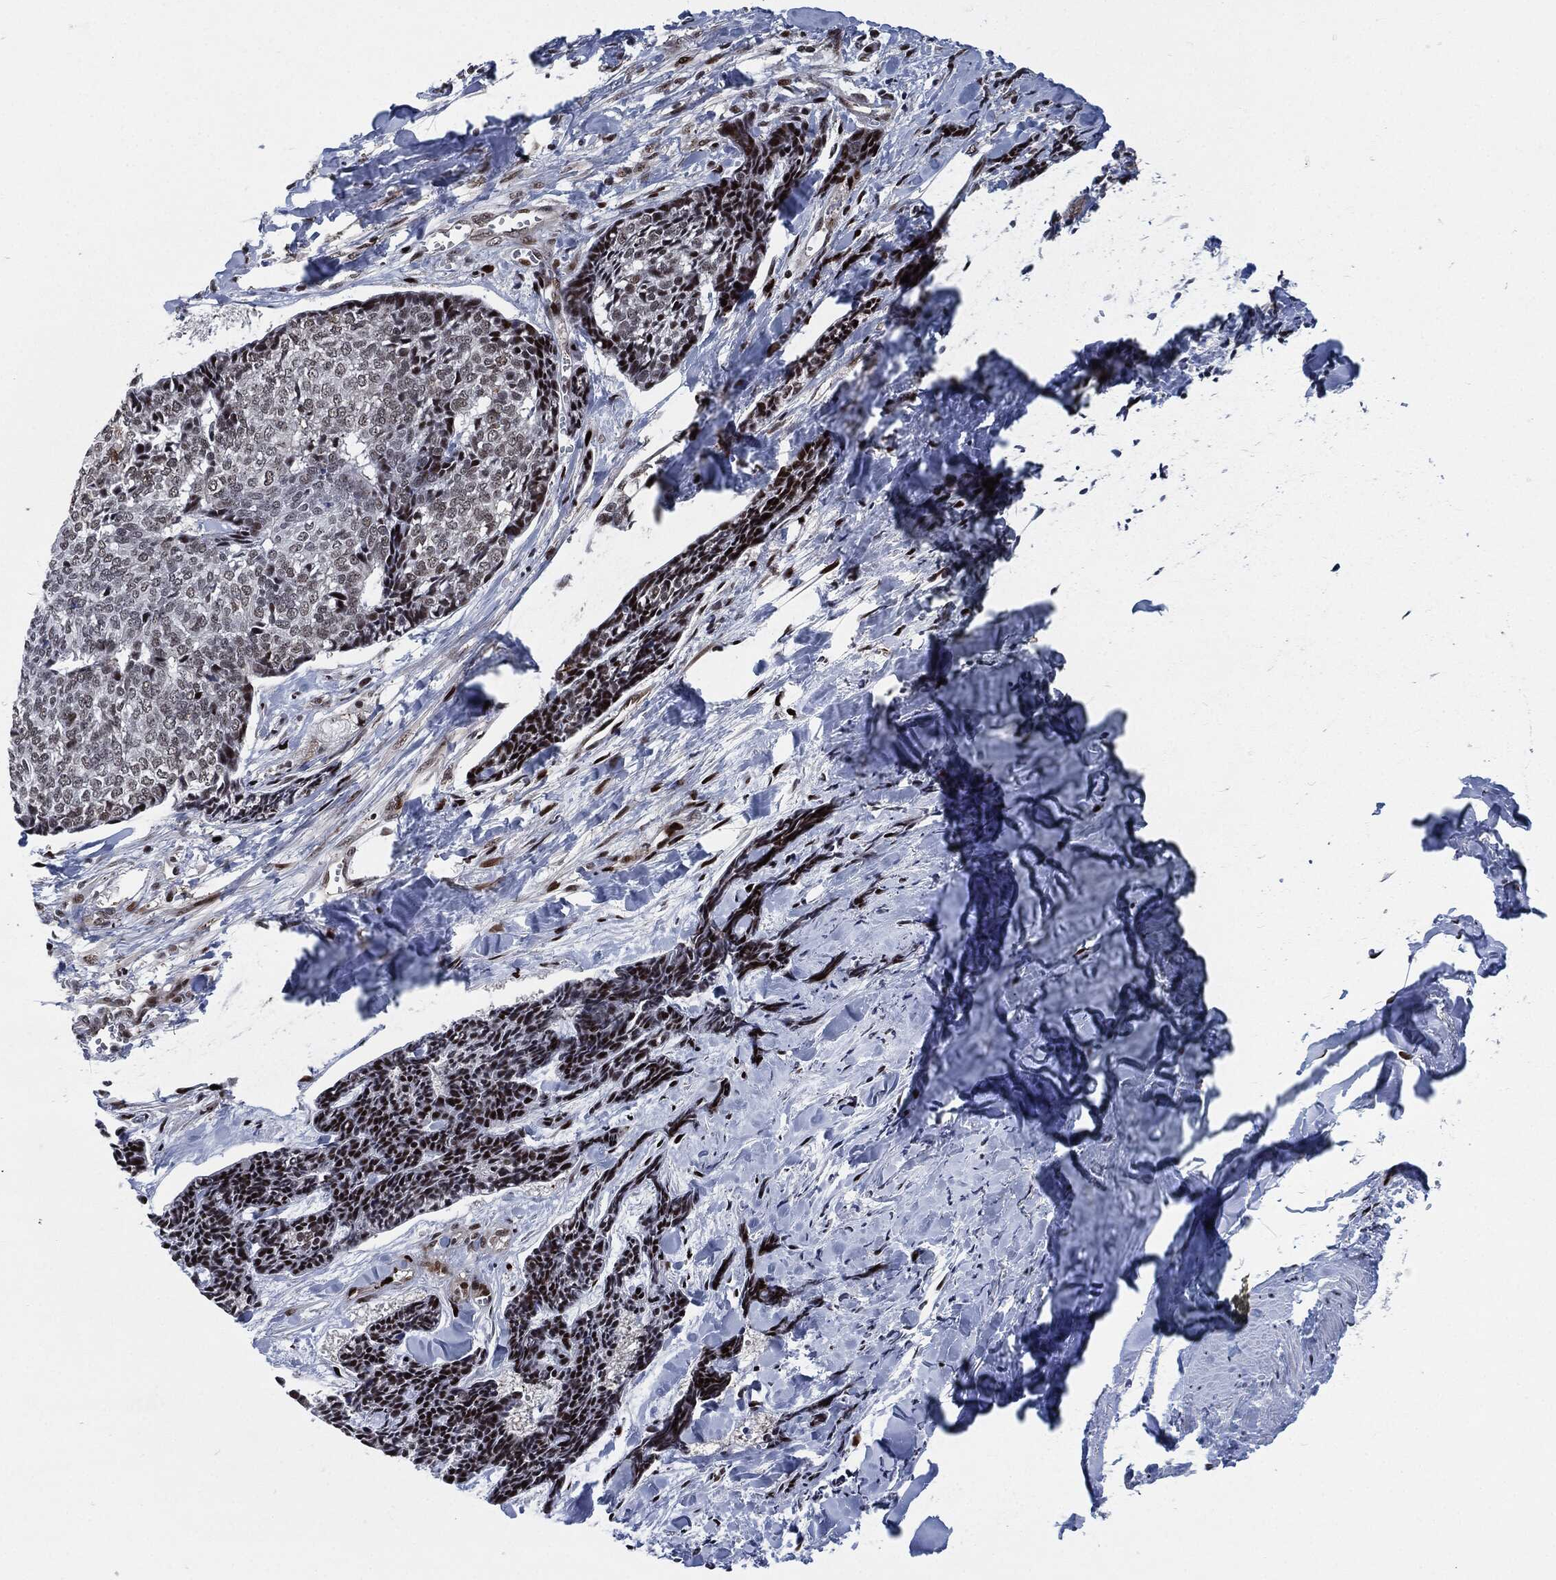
{"staining": {"intensity": "strong", "quantity": "25%-75%", "location": "cytoplasmic/membranous"}, "tissue": "skin cancer", "cell_type": "Tumor cells", "image_type": "cancer", "snomed": [{"axis": "morphology", "description": "Basal cell carcinoma"}, {"axis": "topography", "description": "Skin"}], "caption": "Immunohistochemistry (IHC) image of skin cancer stained for a protein (brown), which exhibits high levels of strong cytoplasmic/membranous expression in about 25%-75% of tumor cells.", "gene": "AKT2", "patient": {"sex": "male", "age": 86}}